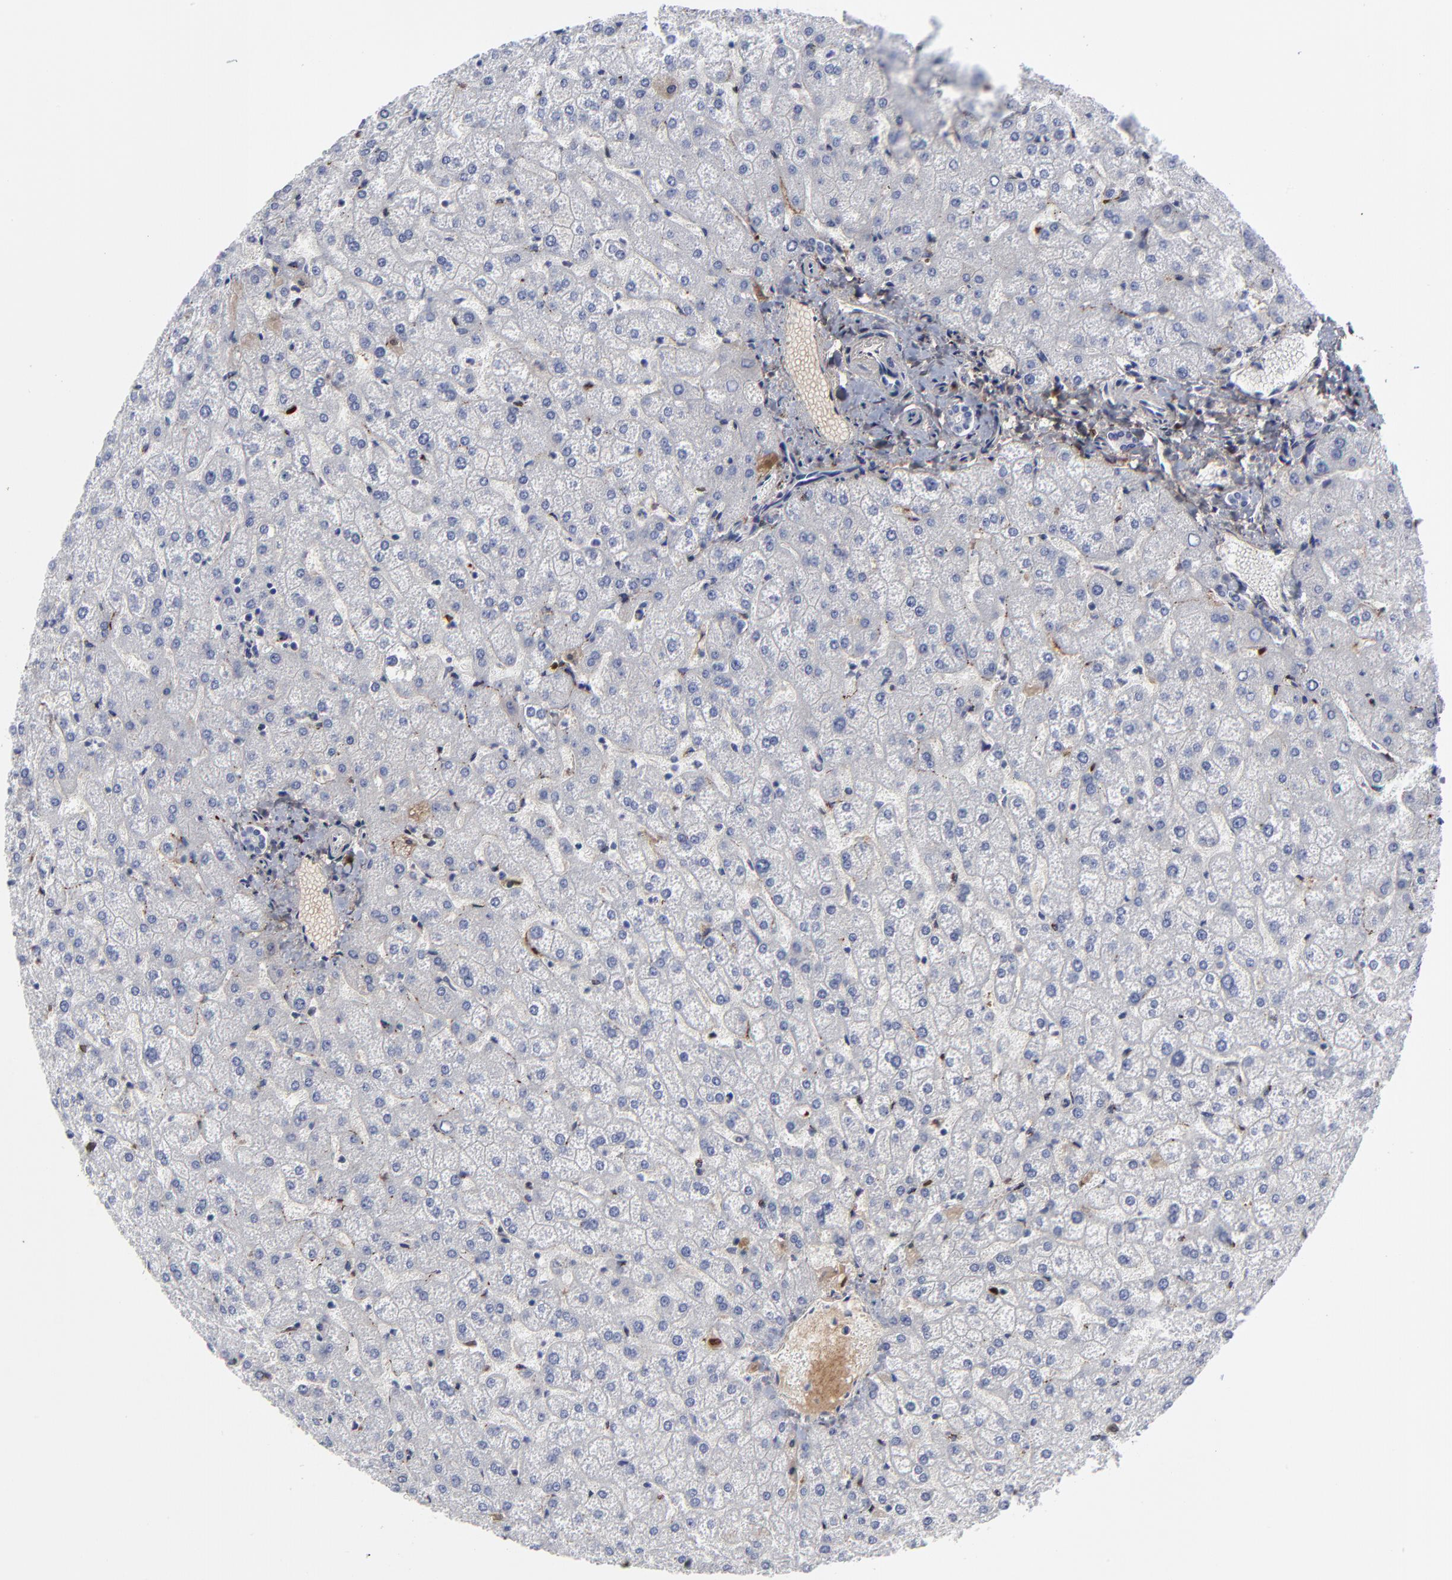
{"staining": {"intensity": "negative", "quantity": "none", "location": "none"}, "tissue": "liver", "cell_type": "Cholangiocytes", "image_type": "normal", "snomed": [{"axis": "morphology", "description": "Normal tissue, NOS"}, {"axis": "topography", "description": "Liver"}], "caption": "This is a image of immunohistochemistry (IHC) staining of unremarkable liver, which shows no expression in cholangiocytes. (DAB (3,3'-diaminobenzidine) immunohistochemistry (IHC), high magnification).", "gene": "DCN", "patient": {"sex": "female", "age": 32}}